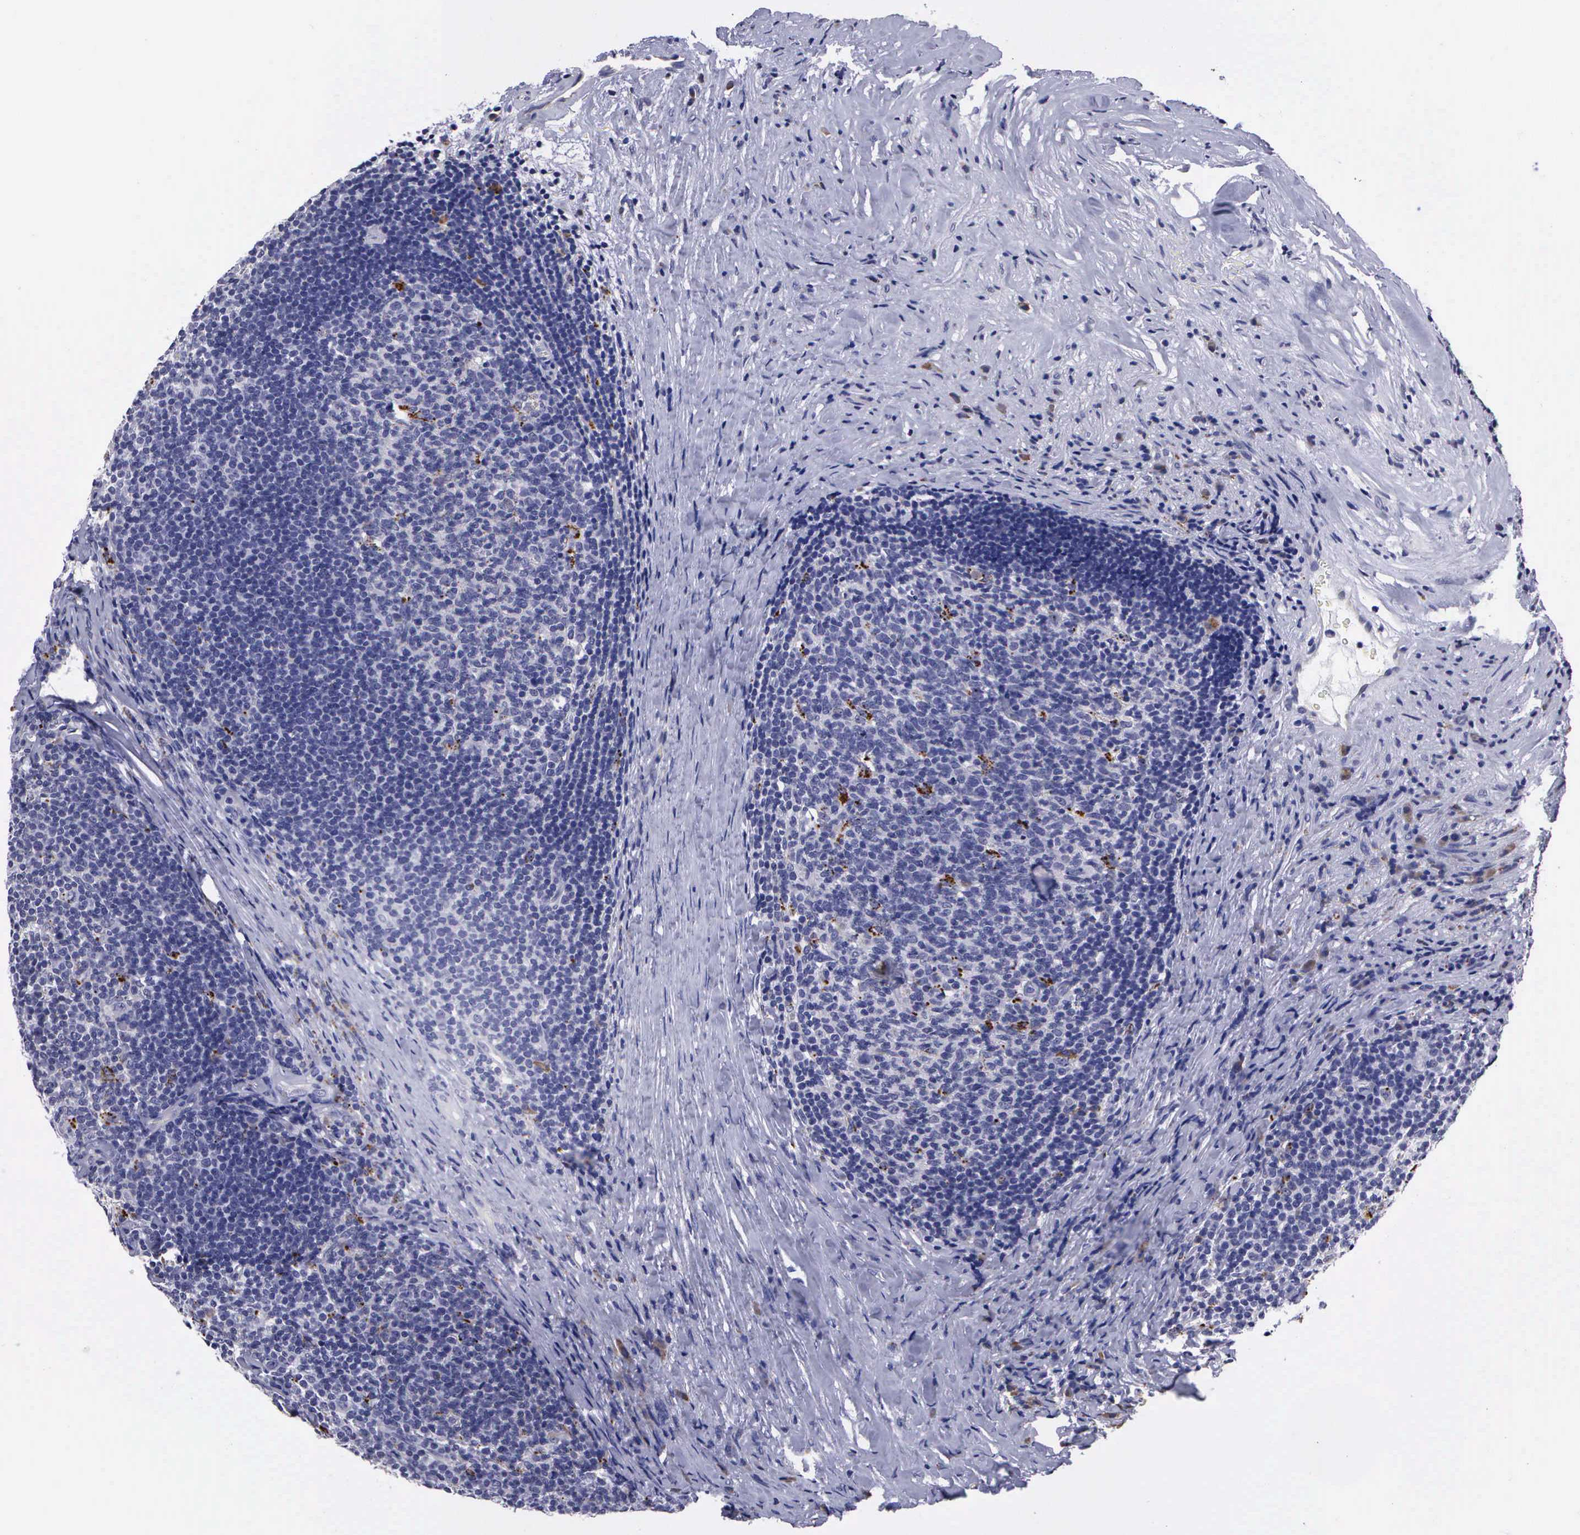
{"staining": {"intensity": "negative", "quantity": "none", "location": "none"}, "tissue": "lymphoma", "cell_type": "Tumor cells", "image_type": "cancer", "snomed": [{"axis": "morphology", "description": "Malignant lymphoma, non-Hodgkin's type, Low grade"}, {"axis": "topography", "description": "Lymph node"}], "caption": "DAB (3,3'-diaminobenzidine) immunohistochemical staining of malignant lymphoma, non-Hodgkin's type (low-grade) demonstrates no significant positivity in tumor cells.", "gene": "CRELD2", "patient": {"sex": "male", "age": 74}}